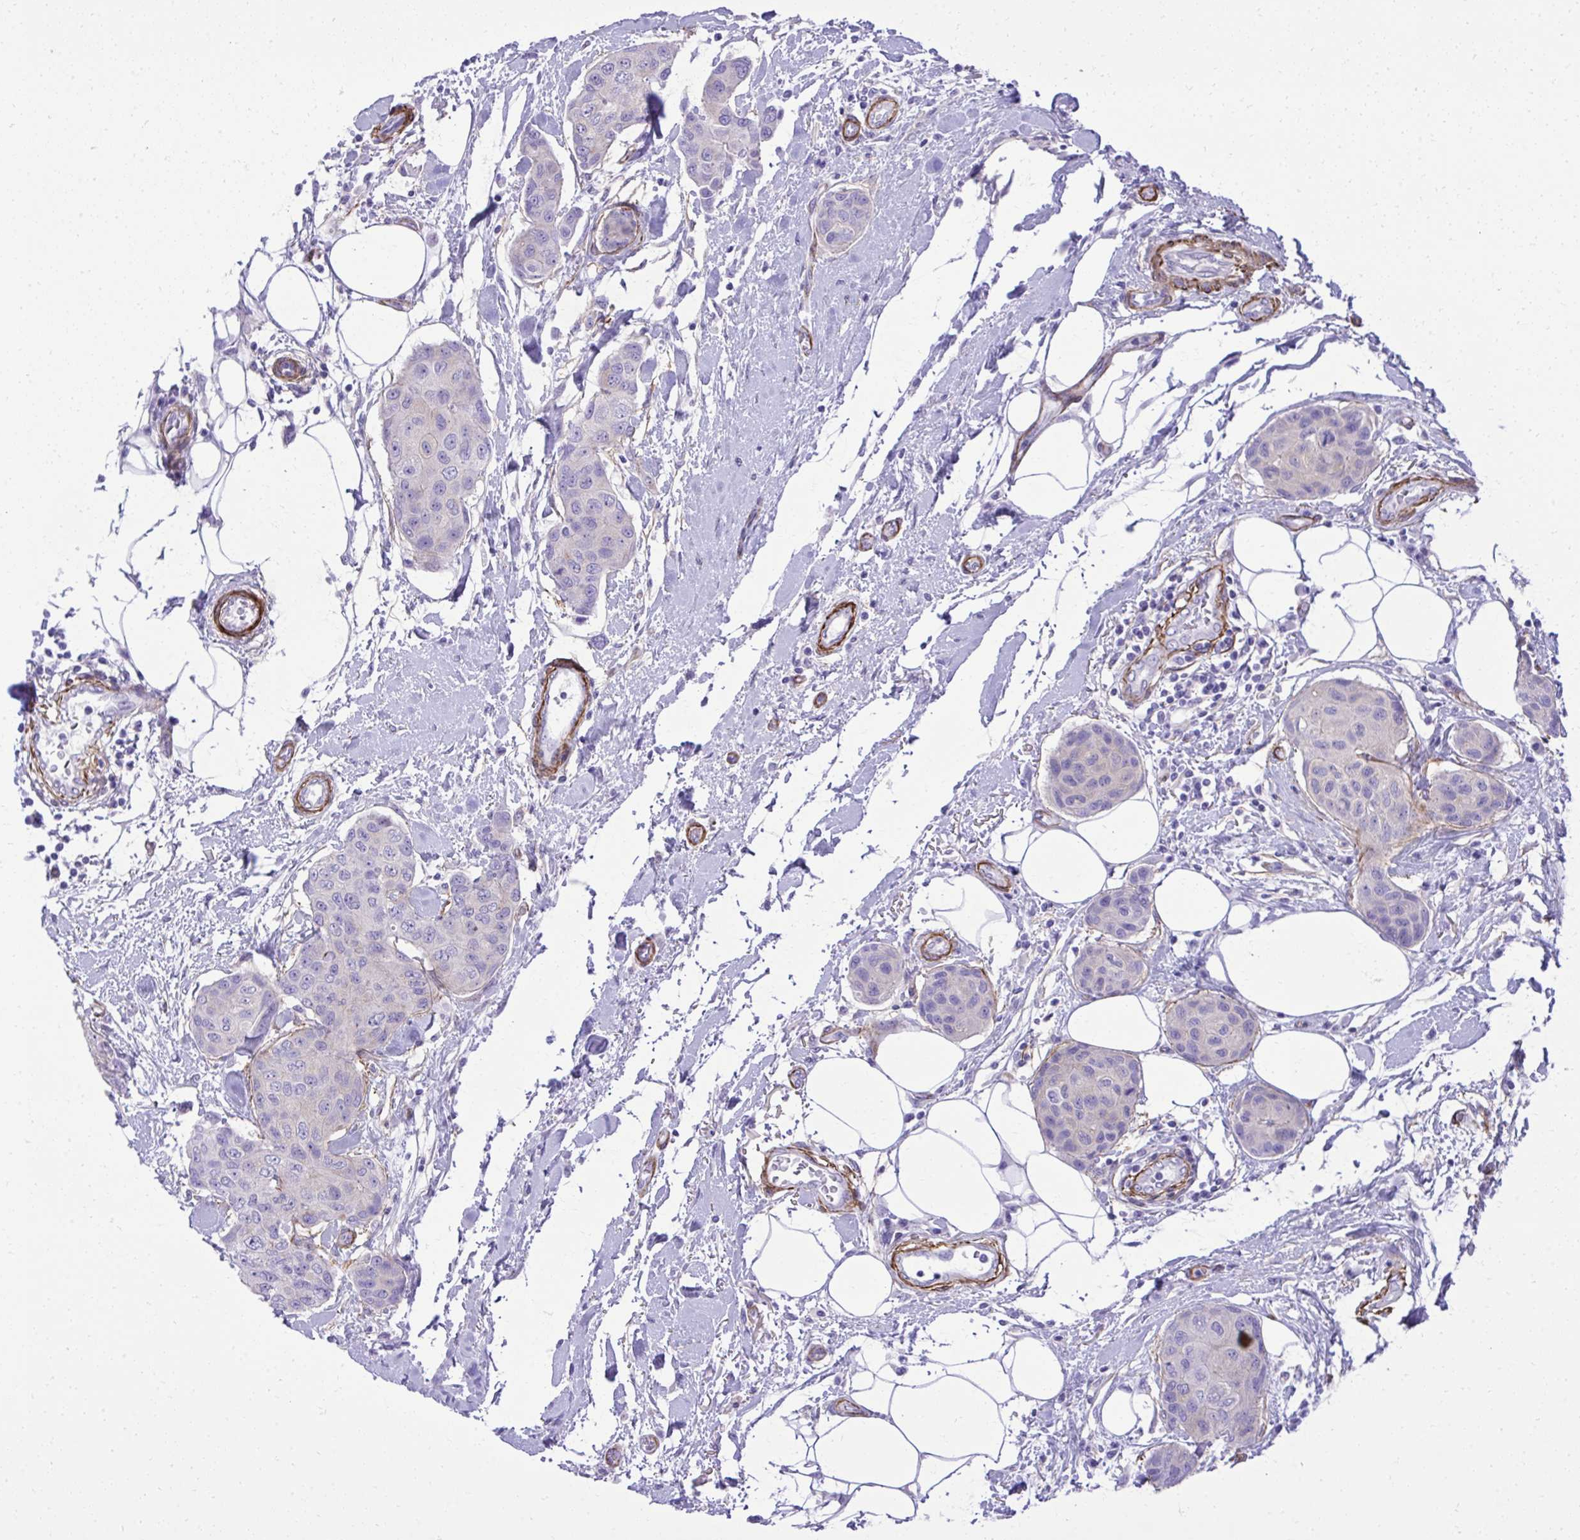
{"staining": {"intensity": "negative", "quantity": "none", "location": "none"}, "tissue": "breast cancer", "cell_type": "Tumor cells", "image_type": "cancer", "snomed": [{"axis": "morphology", "description": "Duct carcinoma"}, {"axis": "topography", "description": "Breast"}, {"axis": "topography", "description": "Lymph node"}], "caption": "Breast cancer stained for a protein using immunohistochemistry reveals no positivity tumor cells.", "gene": "PITPNM3", "patient": {"sex": "female", "age": 80}}